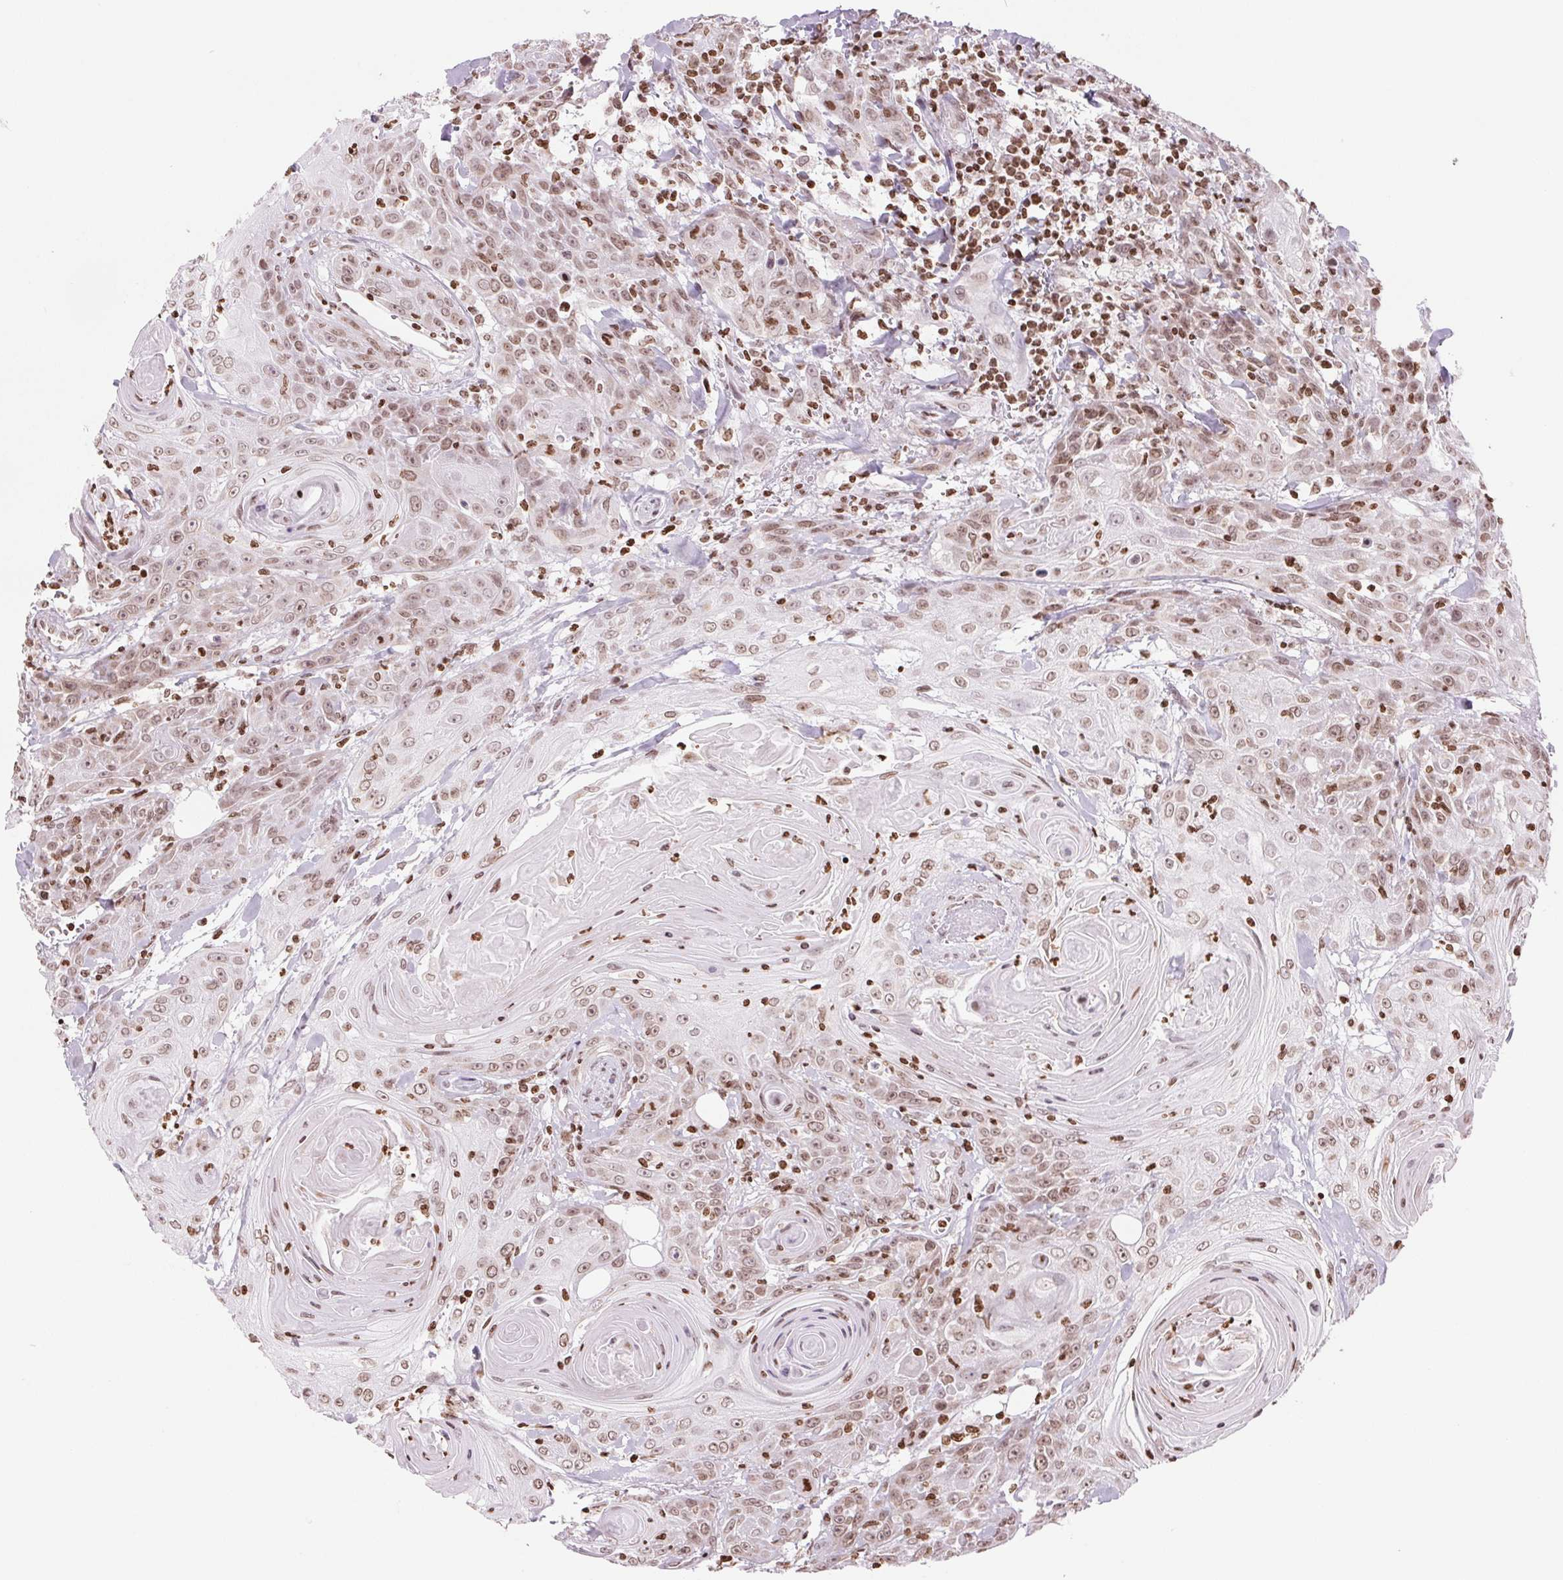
{"staining": {"intensity": "moderate", "quantity": ">75%", "location": "nuclear"}, "tissue": "head and neck cancer", "cell_type": "Tumor cells", "image_type": "cancer", "snomed": [{"axis": "morphology", "description": "Squamous cell carcinoma, NOS"}, {"axis": "topography", "description": "Head-Neck"}], "caption": "A photomicrograph showing moderate nuclear staining in approximately >75% of tumor cells in squamous cell carcinoma (head and neck), as visualized by brown immunohistochemical staining.", "gene": "SMIM12", "patient": {"sex": "female", "age": 84}}